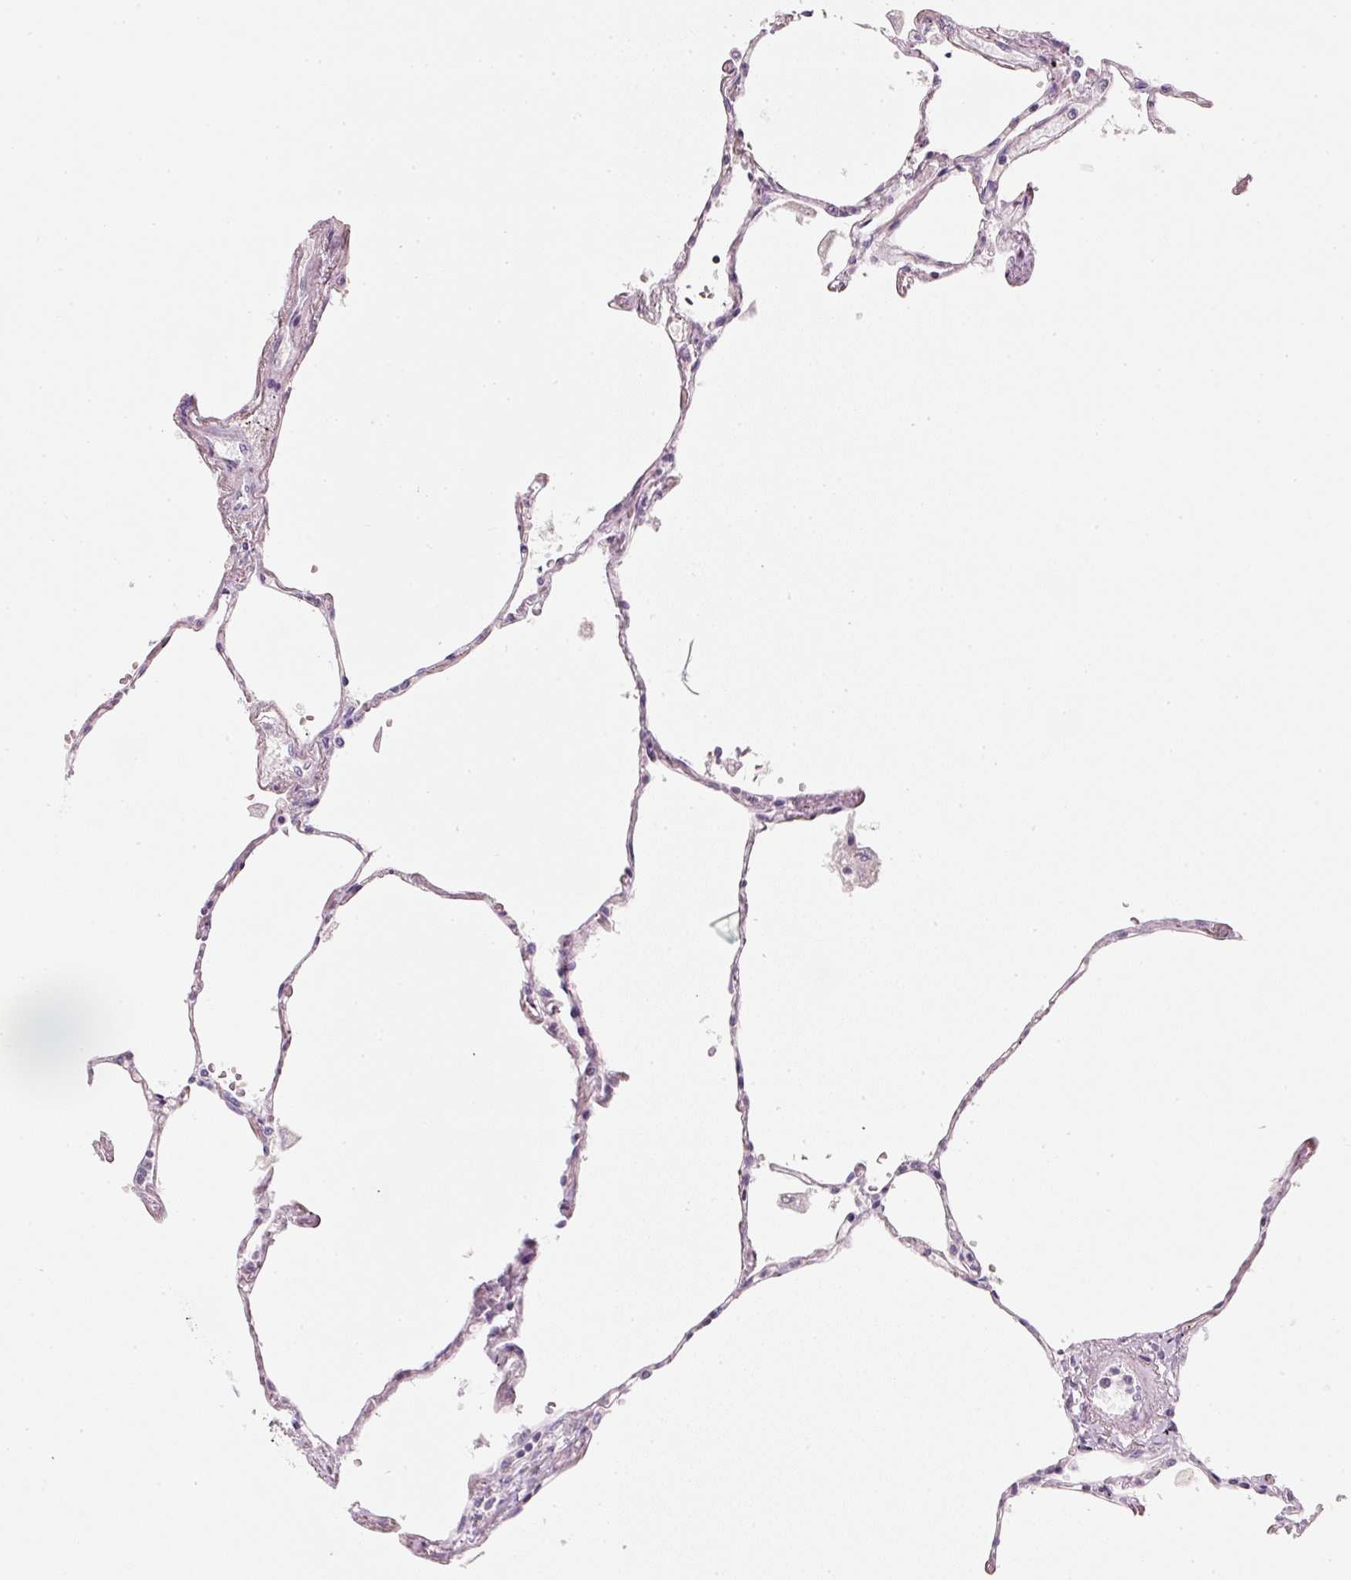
{"staining": {"intensity": "negative", "quantity": "none", "location": "none"}, "tissue": "lung", "cell_type": "Alveolar cells", "image_type": "normal", "snomed": [{"axis": "morphology", "description": "Normal tissue, NOS"}, {"axis": "topography", "description": "Lung"}], "caption": "Immunohistochemical staining of unremarkable human lung exhibits no significant expression in alveolar cells. Brightfield microscopy of immunohistochemistry stained with DAB (3,3'-diaminobenzidine) (brown) and hematoxylin (blue), captured at high magnification.", "gene": "ENSG00000206549", "patient": {"sex": "female", "age": 67}}